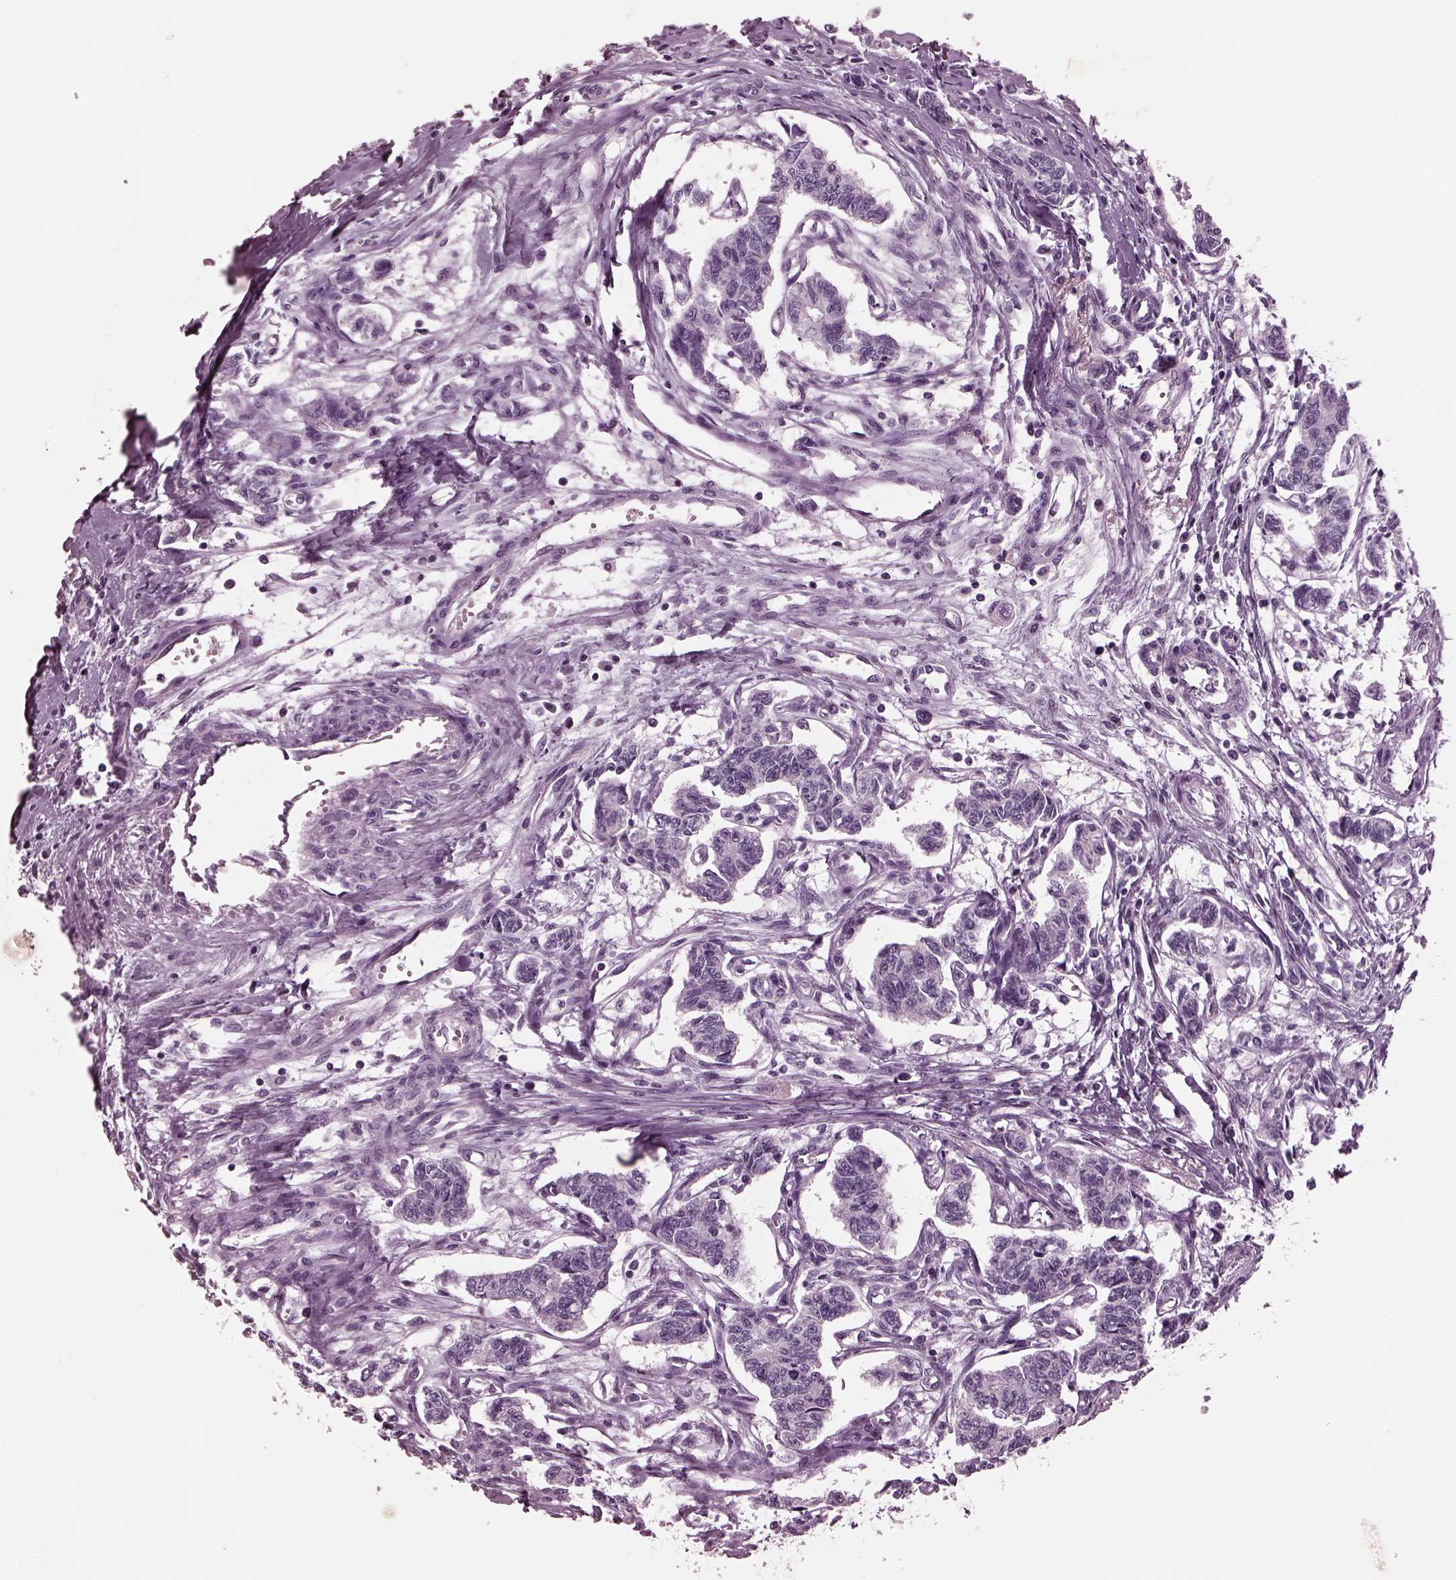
{"staining": {"intensity": "negative", "quantity": "none", "location": "none"}, "tissue": "carcinoid", "cell_type": "Tumor cells", "image_type": "cancer", "snomed": [{"axis": "morphology", "description": "Carcinoid, malignant, NOS"}, {"axis": "topography", "description": "Kidney"}], "caption": "A photomicrograph of human carcinoid is negative for staining in tumor cells.", "gene": "MIB2", "patient": {"sex": "female", "age": 41}}